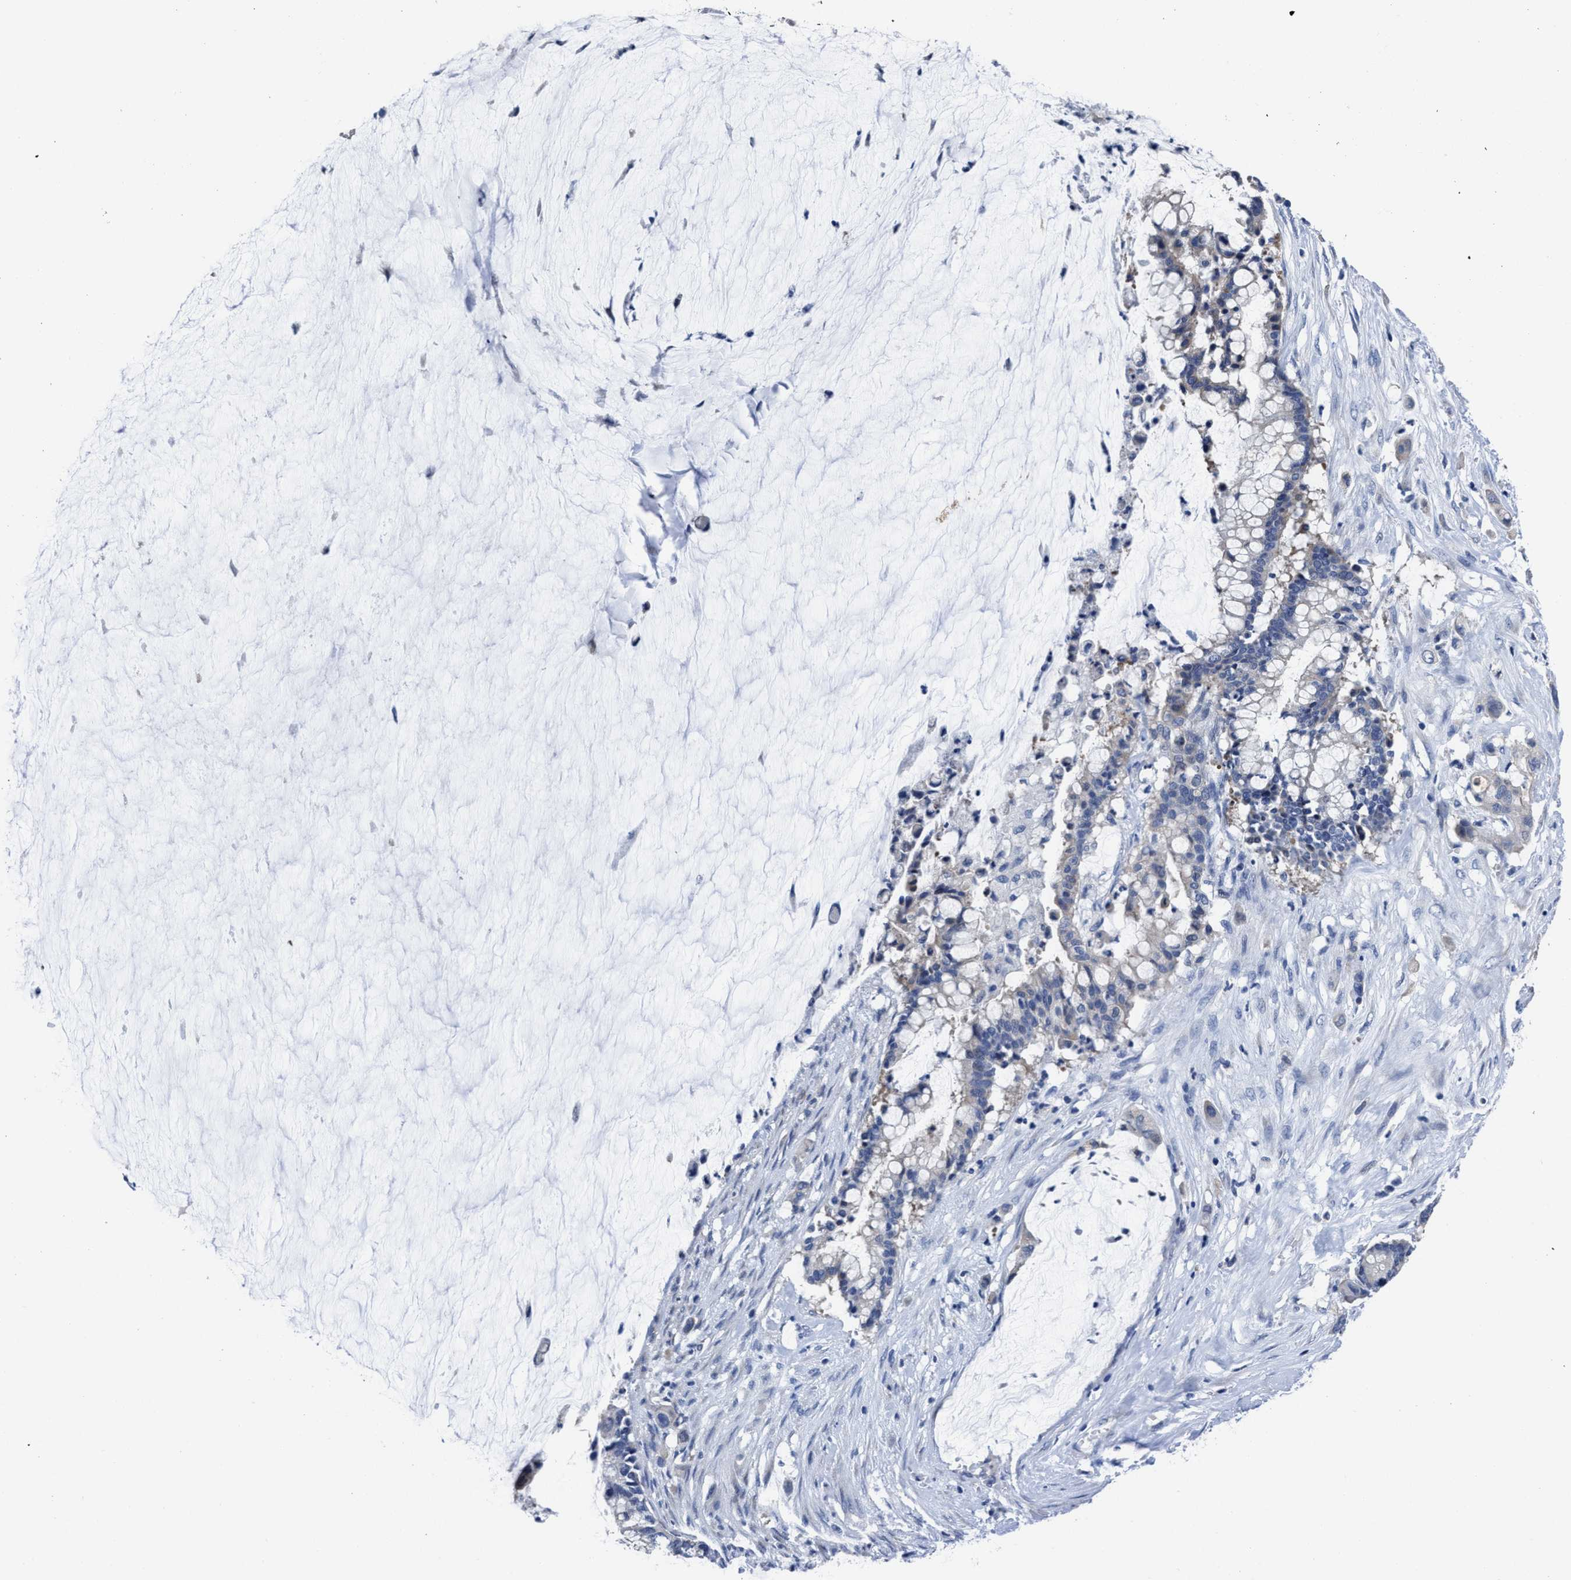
{"staining": {"intensity": "negative", "quantity": "none", "location": "none"}, "tissue": "pancreatic cancer", "cell_type": "Tumor cells", "image_type": "cancer", "snomed": [{"axis": "morphology", "description": "Adenocarcinoma, NOS"}, {"axis": "topography", "description": "Pancreas"}], "caption": "This is an IHC micrograph of human pancreatic cancer (adenocarcinoma). There is no positivity in tumor cells.", "gene": "HOOK1", "patient": {"sex": "male", "age": 41}}